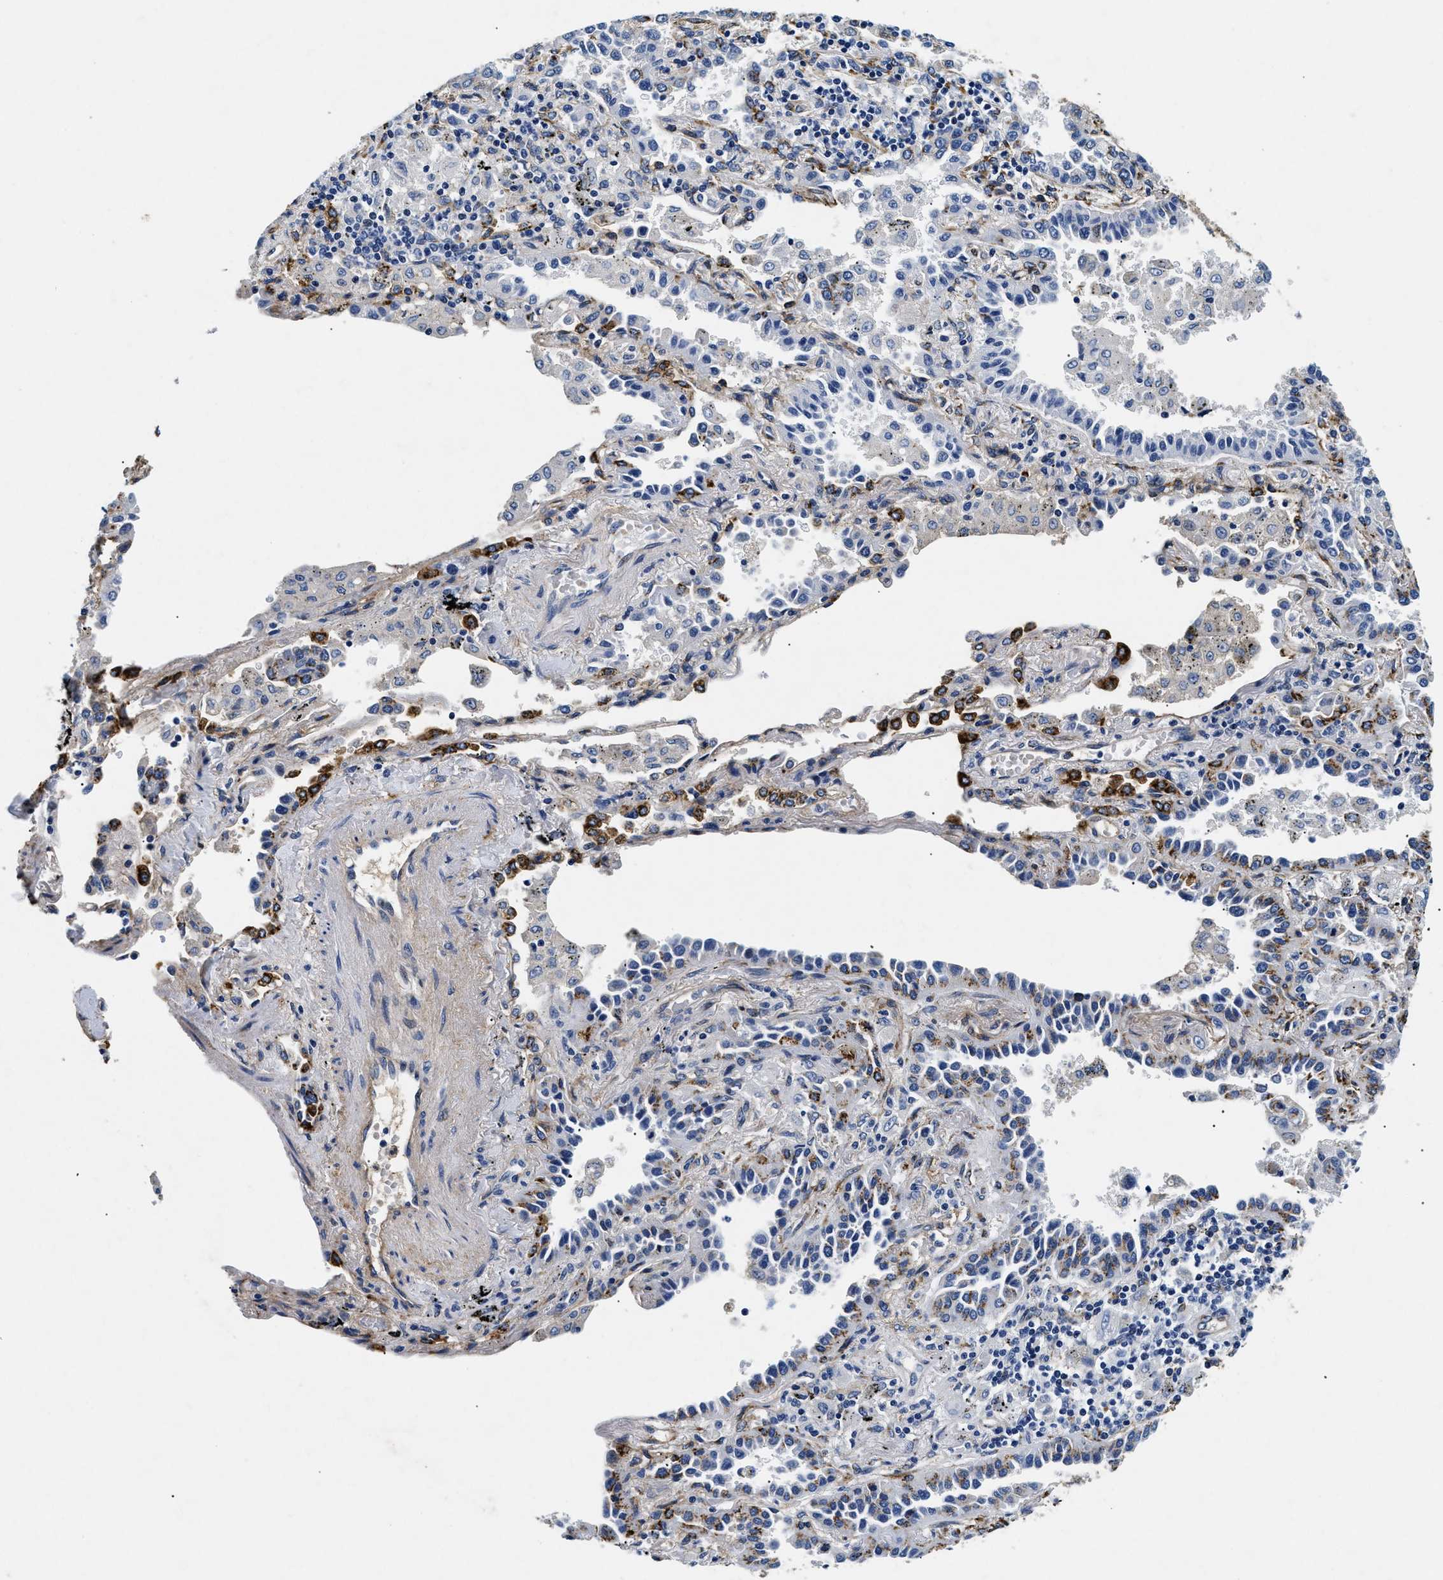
{"staining": {"intensity": "negative", "quantity": "none", "location": "none"}, "tissue": "lung cancer", "cell_type": "Tumor cells", "image_type": "cancer", "snomed": [{"axis": "morphology", "description": "Normal tissue, NOS"}, {"axis": "morphology", "description": "Adenocarcinoma, NOS"}, {"axis": "topography", "description": "Lung"}], "caption": "This is an immunohistochemistry (IHC) histopathology image of human lung cancer (adenocarcinoma). There is no expression in tumor cells.", "gene": "LAMA3", "patient": {"sex": "male", "age": 59}}